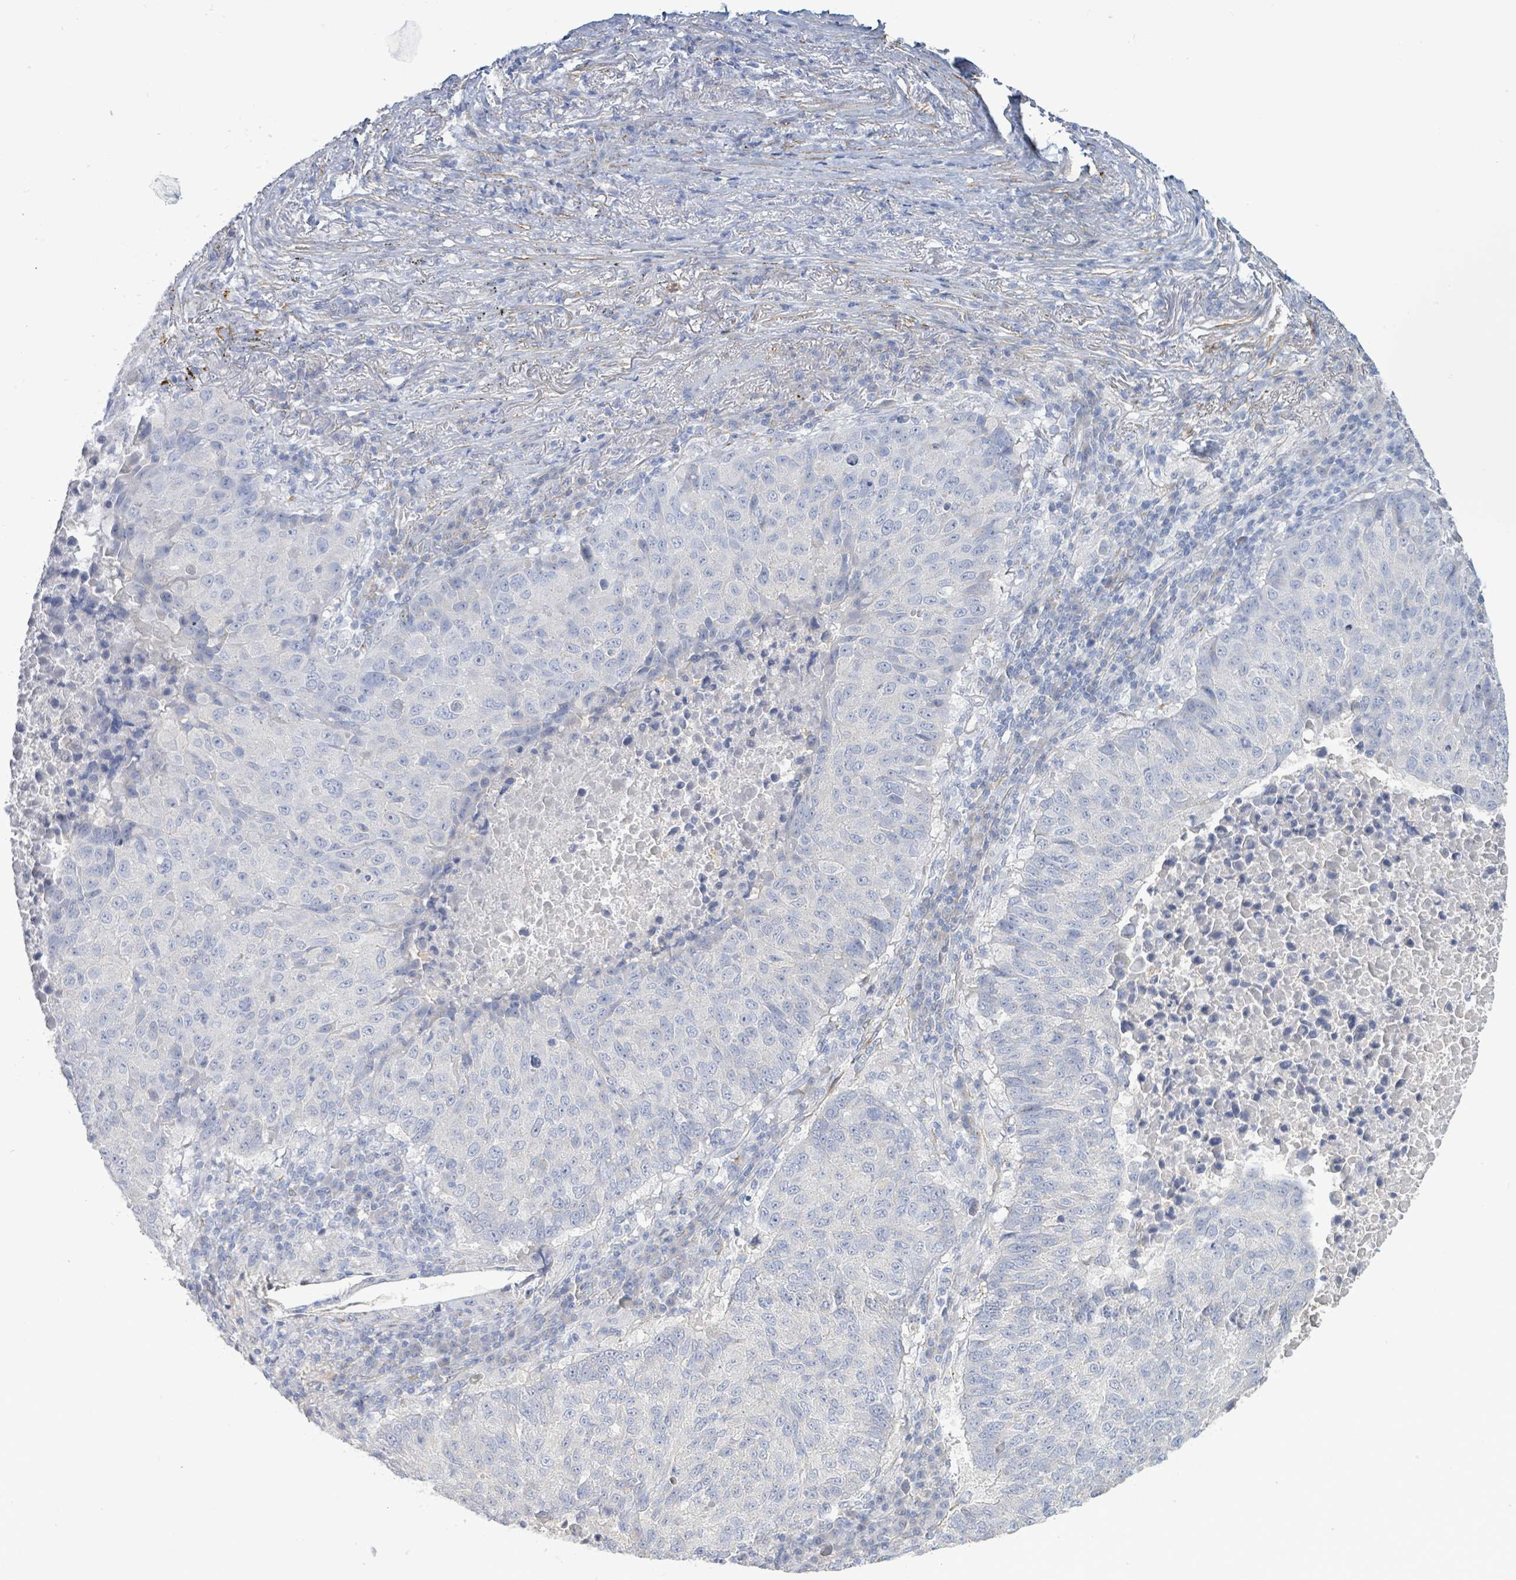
{"staining": {"intensity": "negative", "quantity": "none", "location": "none"}, "tissue": "lung cancer", "cell_type": "Tumor cells", "image_type": "cancer", "snomed": [{"axis": "morphology", "description": "Squamous cell carcinoma, NOS"}, {"axis": "topography", "description": "Lung"}], "caption": "Lung squamous cell carcinoma was stained to show a protein in brown. There is no significant expression in tumor cells.", "gene": "DMRTC1B", "patient": {"sex": "male", "age": 73}}